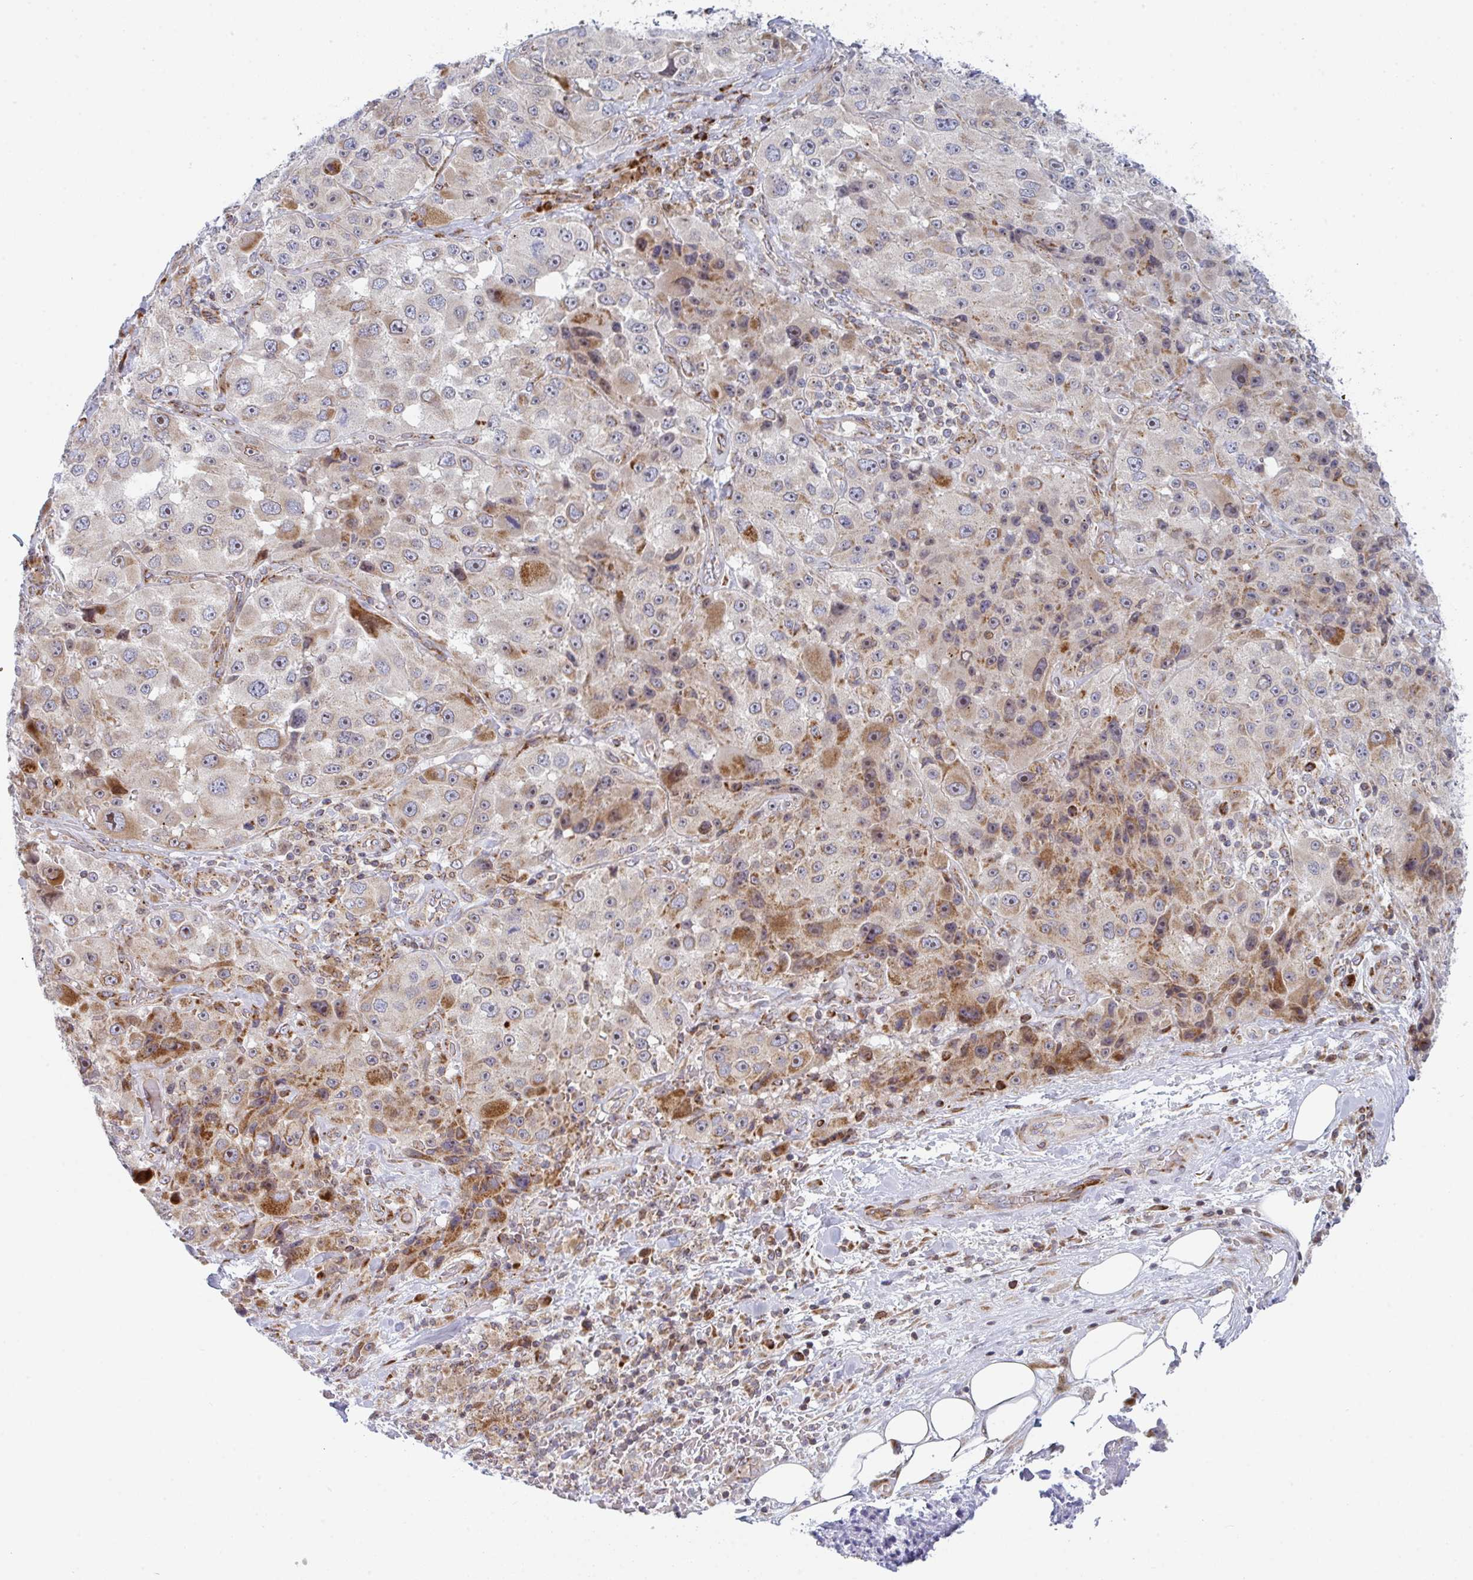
{"staining": {"intensity": "moderate", "quantity": "<25%", "location": "cytoplasmic/membranous"}, "tissue": "melanoma", "cell_type": "Tumor cells", "image_type": "cancer", "snomed": [{"axis": "morphology", "description": "Malignant melanoma, Metastatic site"}, {"axis": "topography", "description": "Lymph node"}], "caption": "Malignant melanoma (metastatic site) tissue demonstrates moderate cytoplasmic/membranous positivity in about <25% of tumor cells, visualized by immunohistochemistry.", "gene": "PRKCH", "patient": {"sex": "male", "age": 62}}